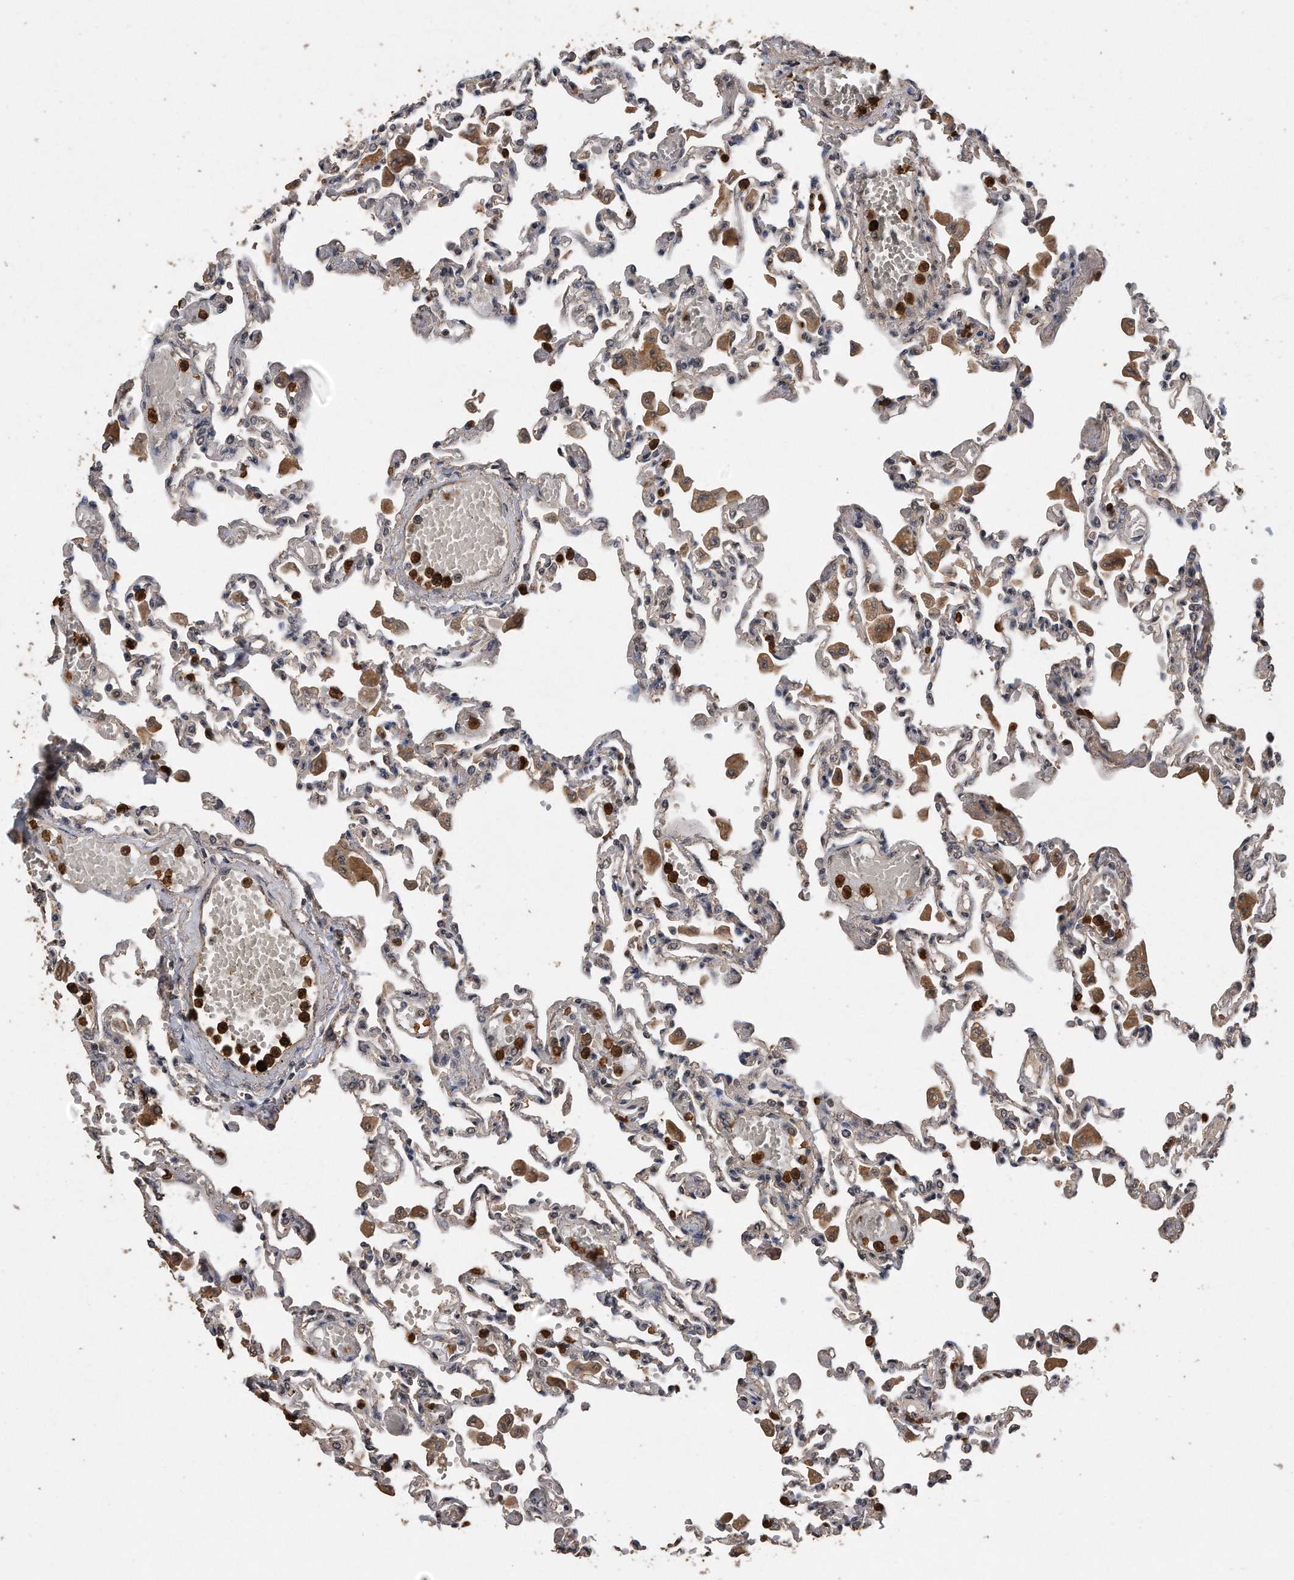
{"staining": {"intensity": "moderate", "quantity": "<25%", "location": "cytoplasmic/membranous,nuclear"}, "tissue": "lung", "cell_type": "Alveolar cells", "image_type": "normal", "snomed": [{"axis": "morphology", "description": "Normal tissue, NOS"}, {"axis": "topography", "description": "Bronchus"}, {"axis": "topography", "description": "Lung"}], "caption": "Protein expression analysis of unremarkable human lung reveals moderate cytoplasmic/membranous,nuclear positivity in about <25% of alveolar cells. (DAB (3,3'-diaminobenzidine) = brown stain, brightfield microscopy at high magnification).", "gene": "PELO", "patient": {"sex": "female", "age": 49}}